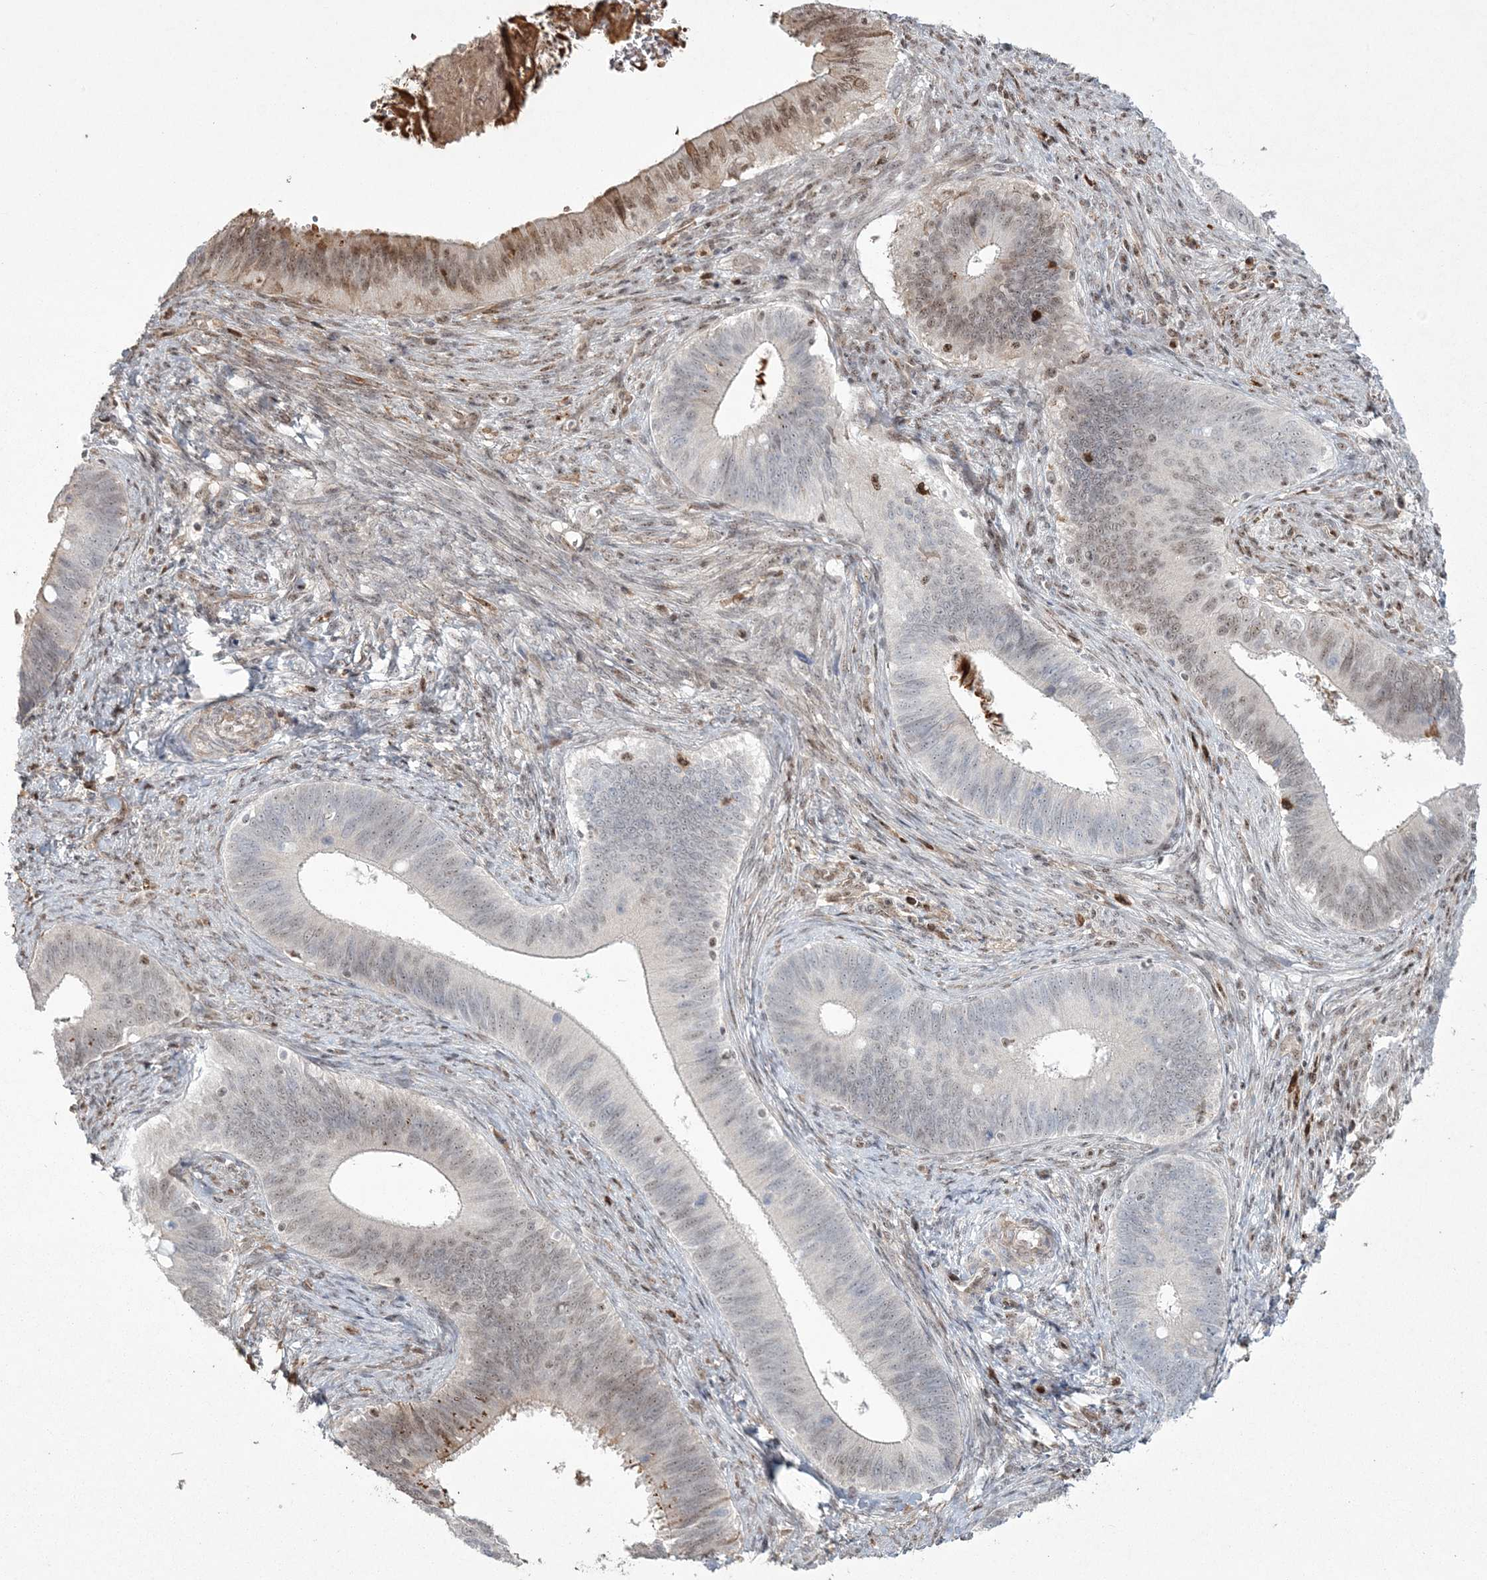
{"staining": {"intensity": "moderate", "quantity": "<25%", "location": "nuclear"}, "tissue": "cervical cancer", "cell_type": "Tumor cells", "image_type": "cancer", "snomed": [{"axis": "morphology", "description": "Adenocarcinoma, NOS"}, {"axis": "topography", "description": "Cervix"}], "caption": "Protein staining by IHC displays moderate nuclear staining in approximately <25% of tumor cells in cervical cancer (adenocarcinoma). Nuclei are stained in blue.", "gene": "RBM17", "patient": {"sex": "female", "age": 42}}